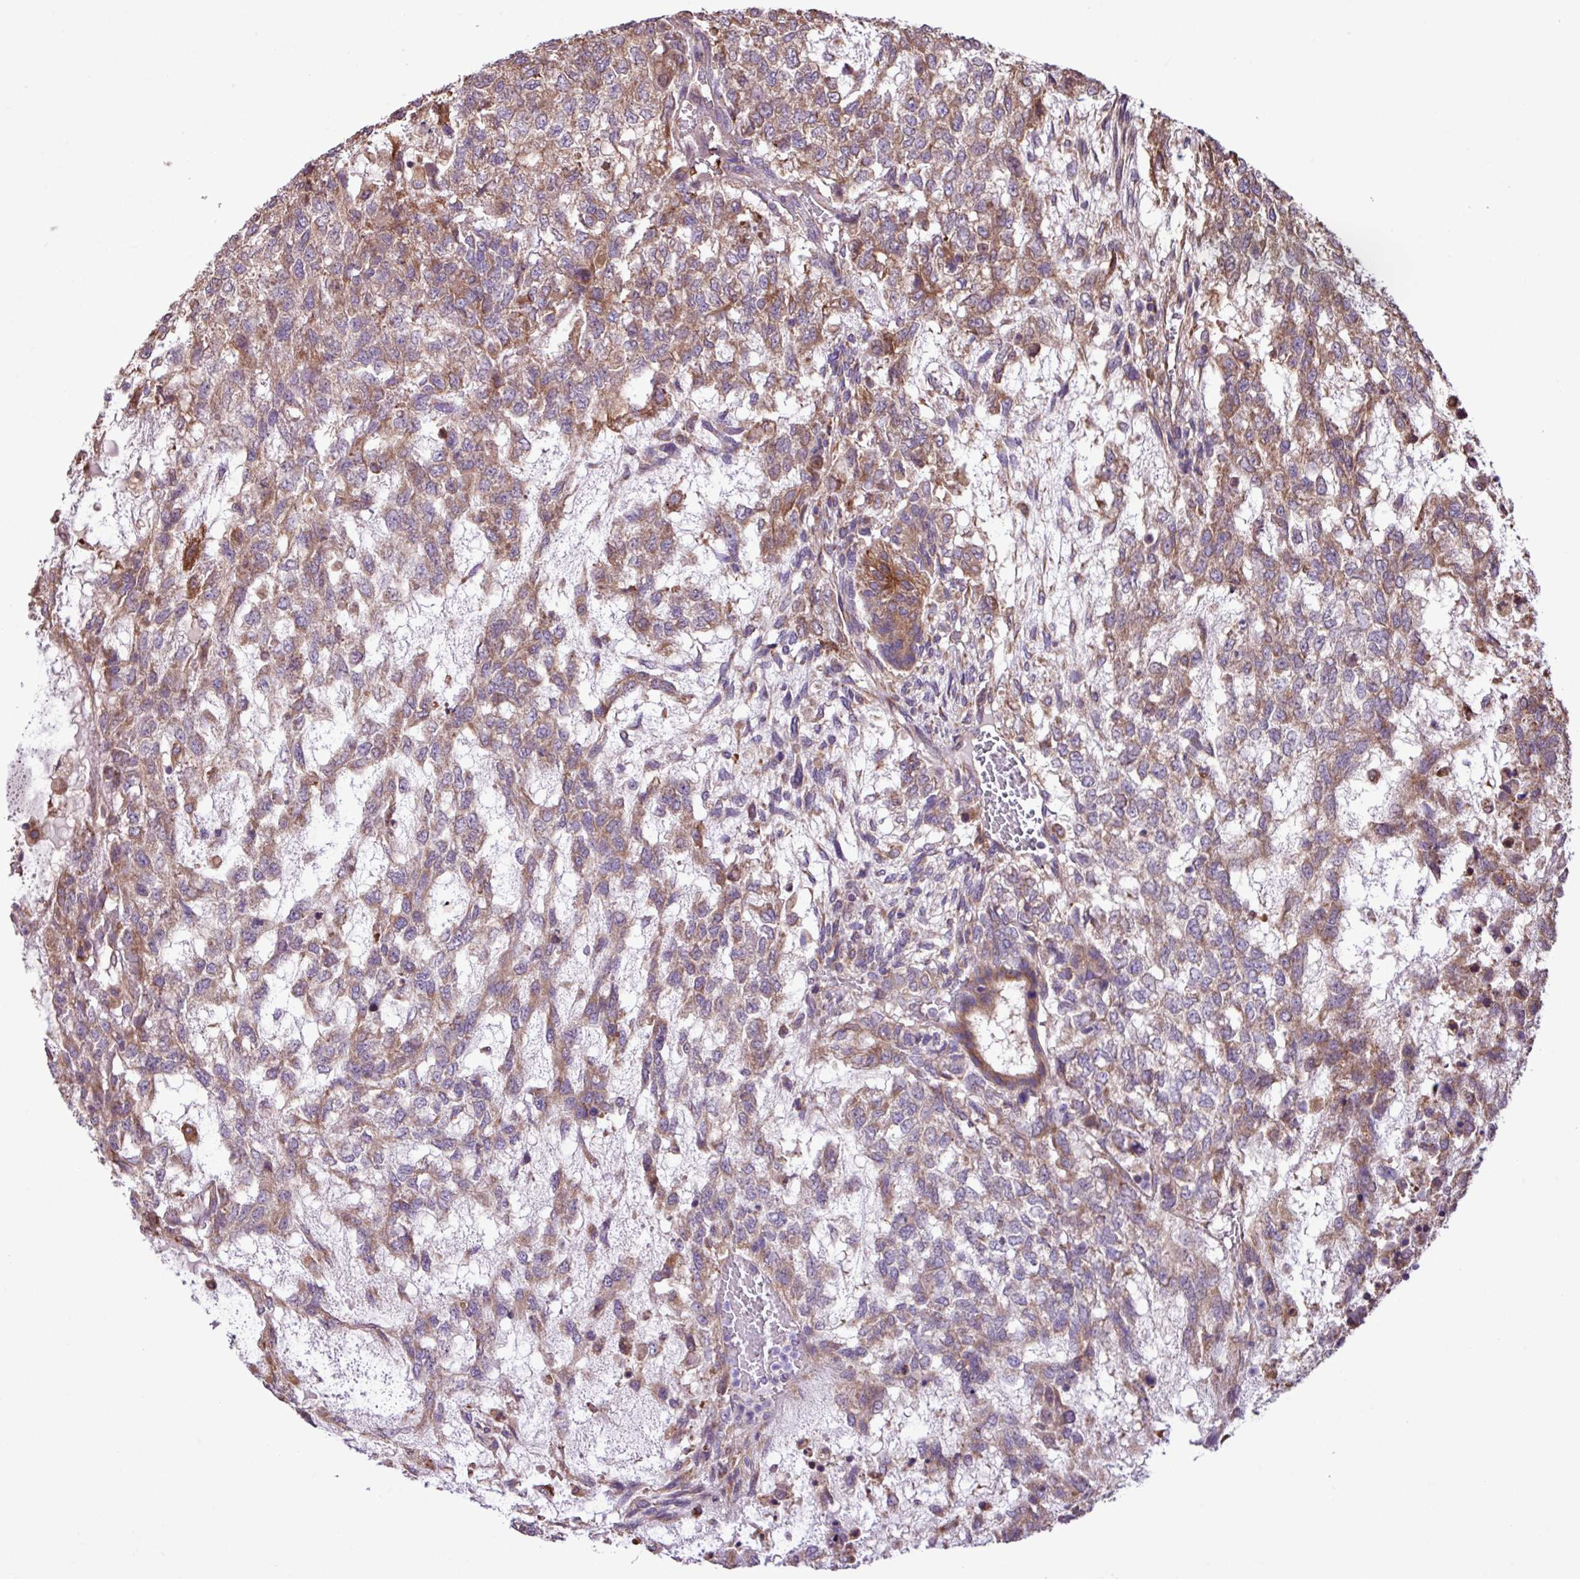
{"staining": {"intensity": "moderate", "quantity": "25%-75%", "location": "cytoplasmic/membranous"}, "tissue": "testis cancer", "cell_type": "Tumor cells", "image_type": "cancer", "snomed": [{"axis": "morphology", "description": "Carcinoma, Embryonal, NOS"}, {"axis": "topography", "description": "Testis"}], "caption": "Testis embryonal carcinoma stained with a protein marker demonstrates moderate staining in tumor cells.", "gene": "MEGF6", "patient": {"sex": "male", "age": 23}}